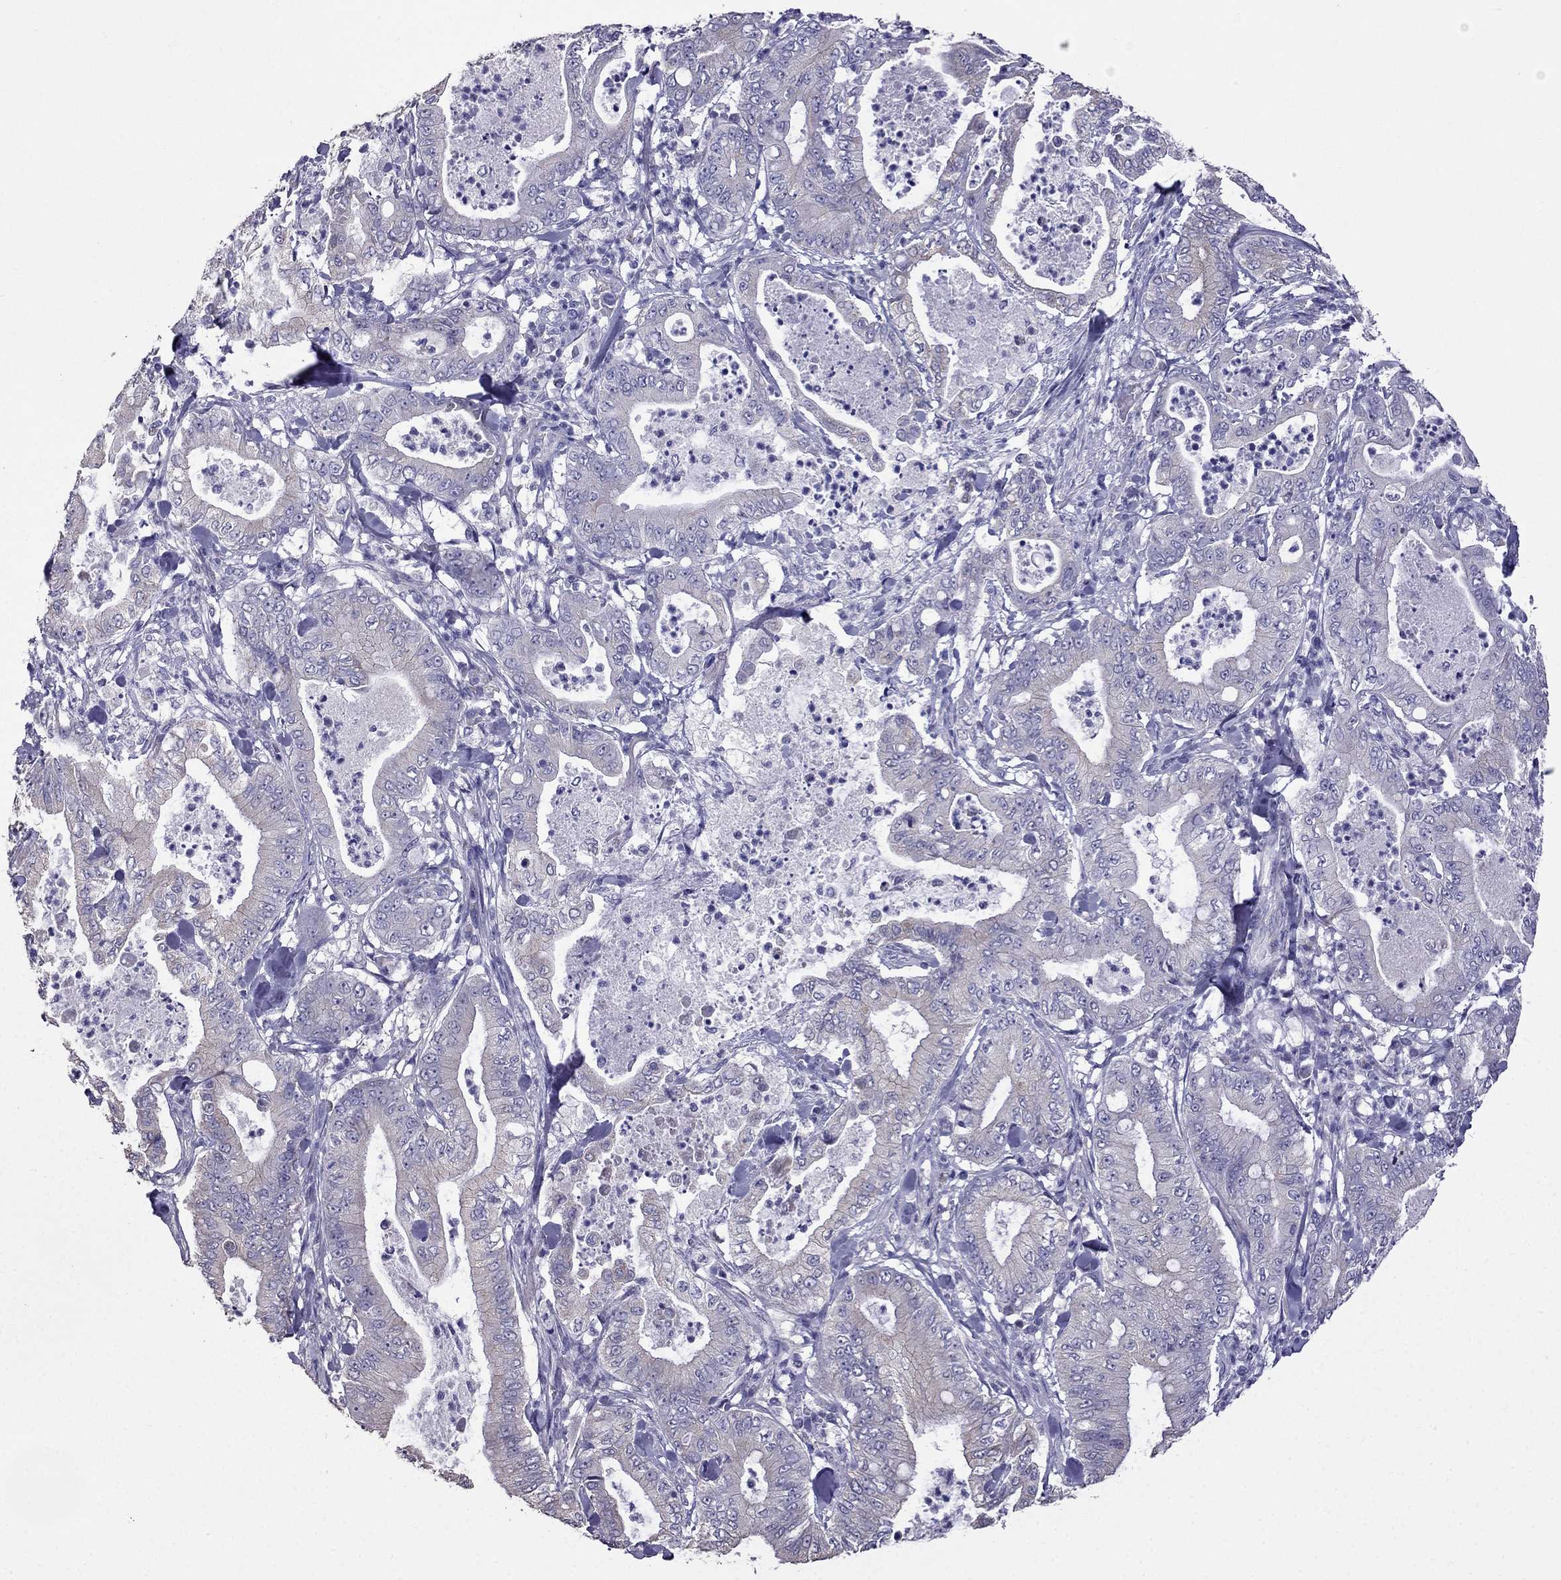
{"staining": {"intensity": "negative", "quantity": "none", "location": "none"}, "tissue": "pancreatic cancer", "cell_type": "Tumor cells", "image_type": "cancer", "snomed": [{"axis": "morphology", "description": "Adenocarcinoma, NOS"}, {"axis": "topography", "description": "Pancreas"}], "caption": "Immunohistochemistry of human adenocarcinoma (pancreatic) demonstrates no staining in tumor cells.", "gene": "AK5", "patient": {"sex": "male", "age": 71}}